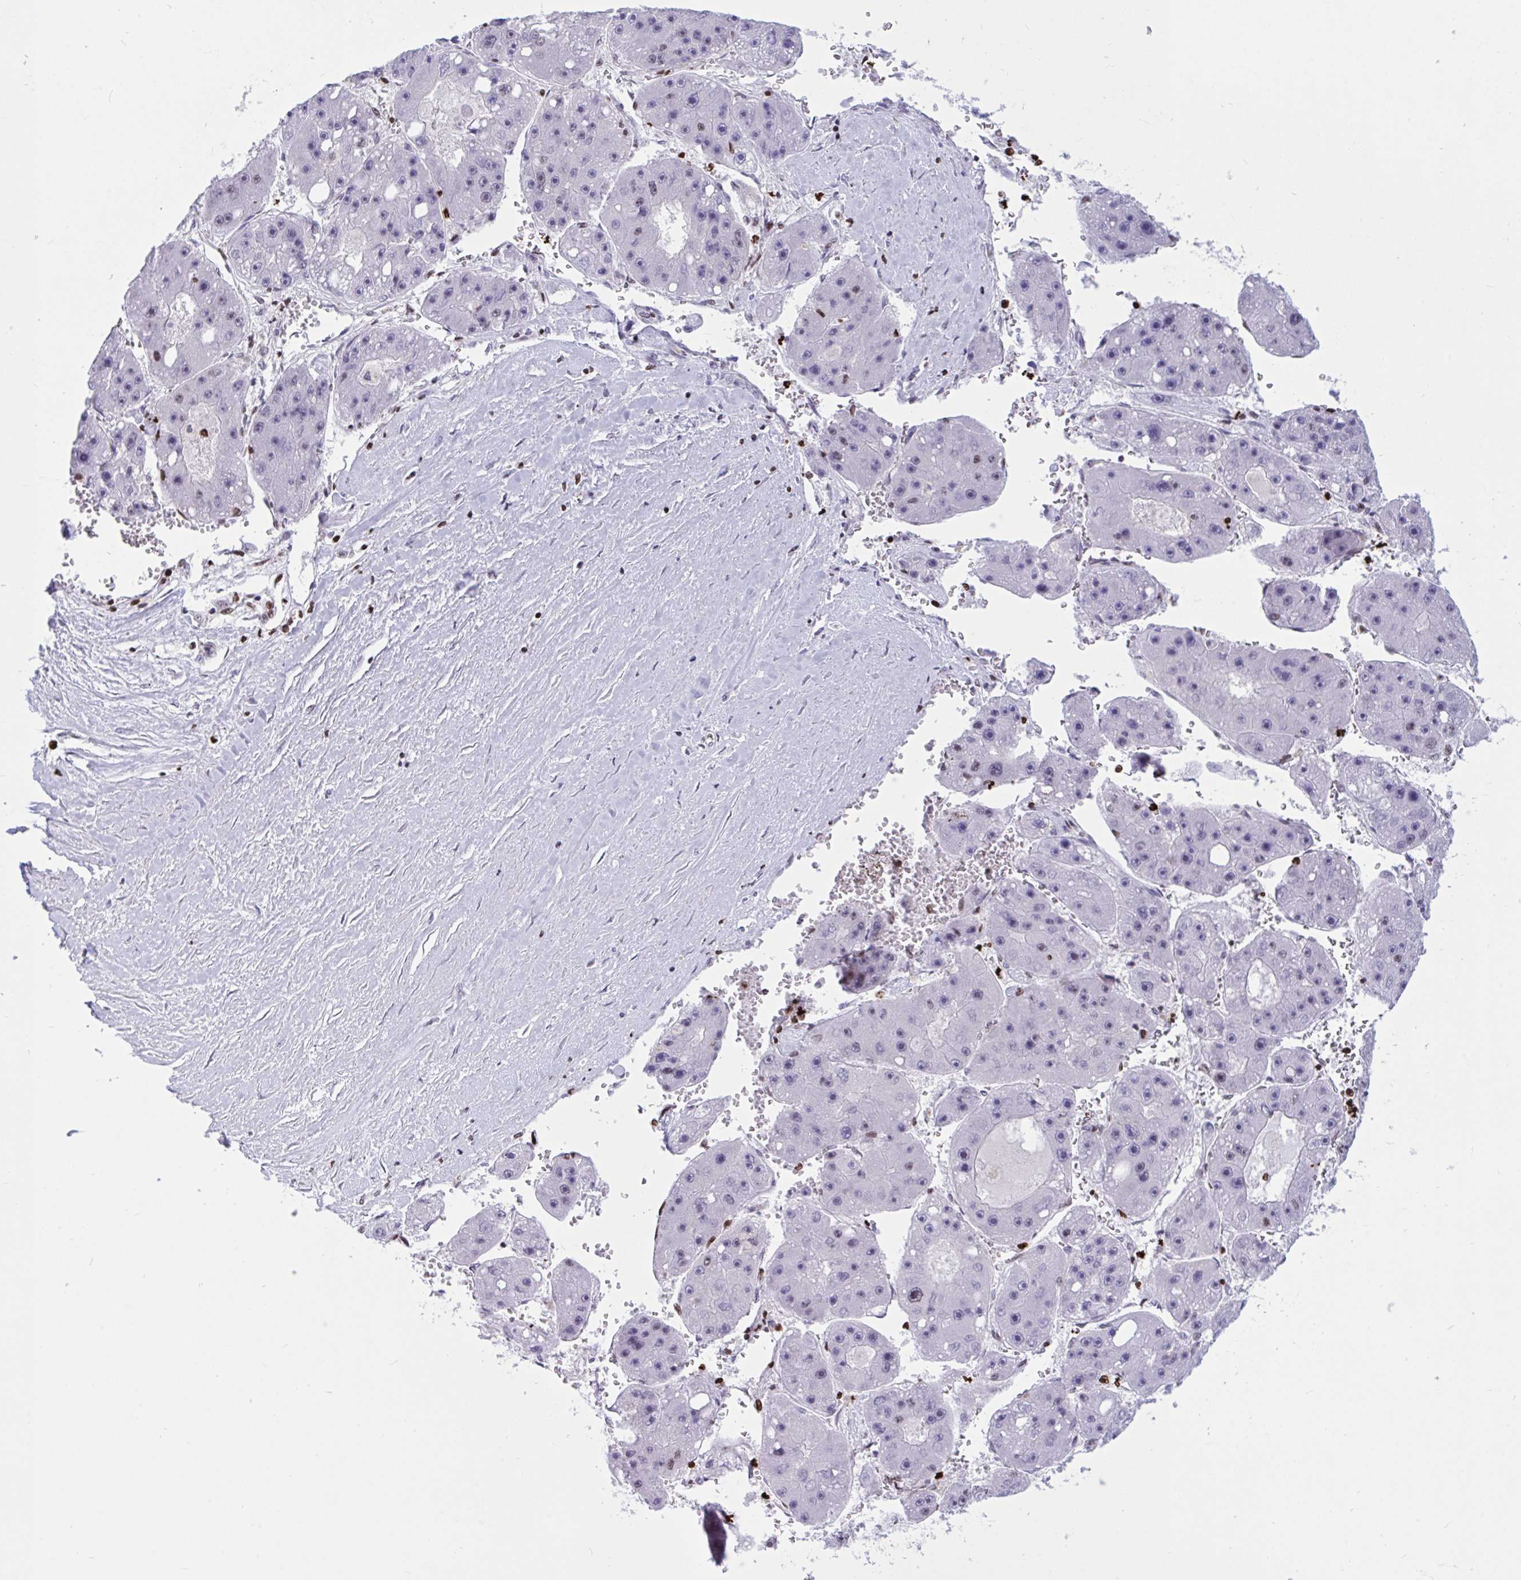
{"staining": {"intensity": "negative", "quantity": "none", "location": "none"}, "tissue": "liver cancer", "cell_type": "Tumor cells", "image_type": "cancer", "snomed": [{"axis": "morphology", "description": "Carcinoma, Hepatocellular, NOS"}, {"axis": "topography", "description": "Liver"}], "caption": "An immunohistochemistry micrograph of liver cancer is shown. There is no staining in tumor cells of liver cancer.", "gene": "HMGB2", "patient": {"sex": "female", "age": 61}}